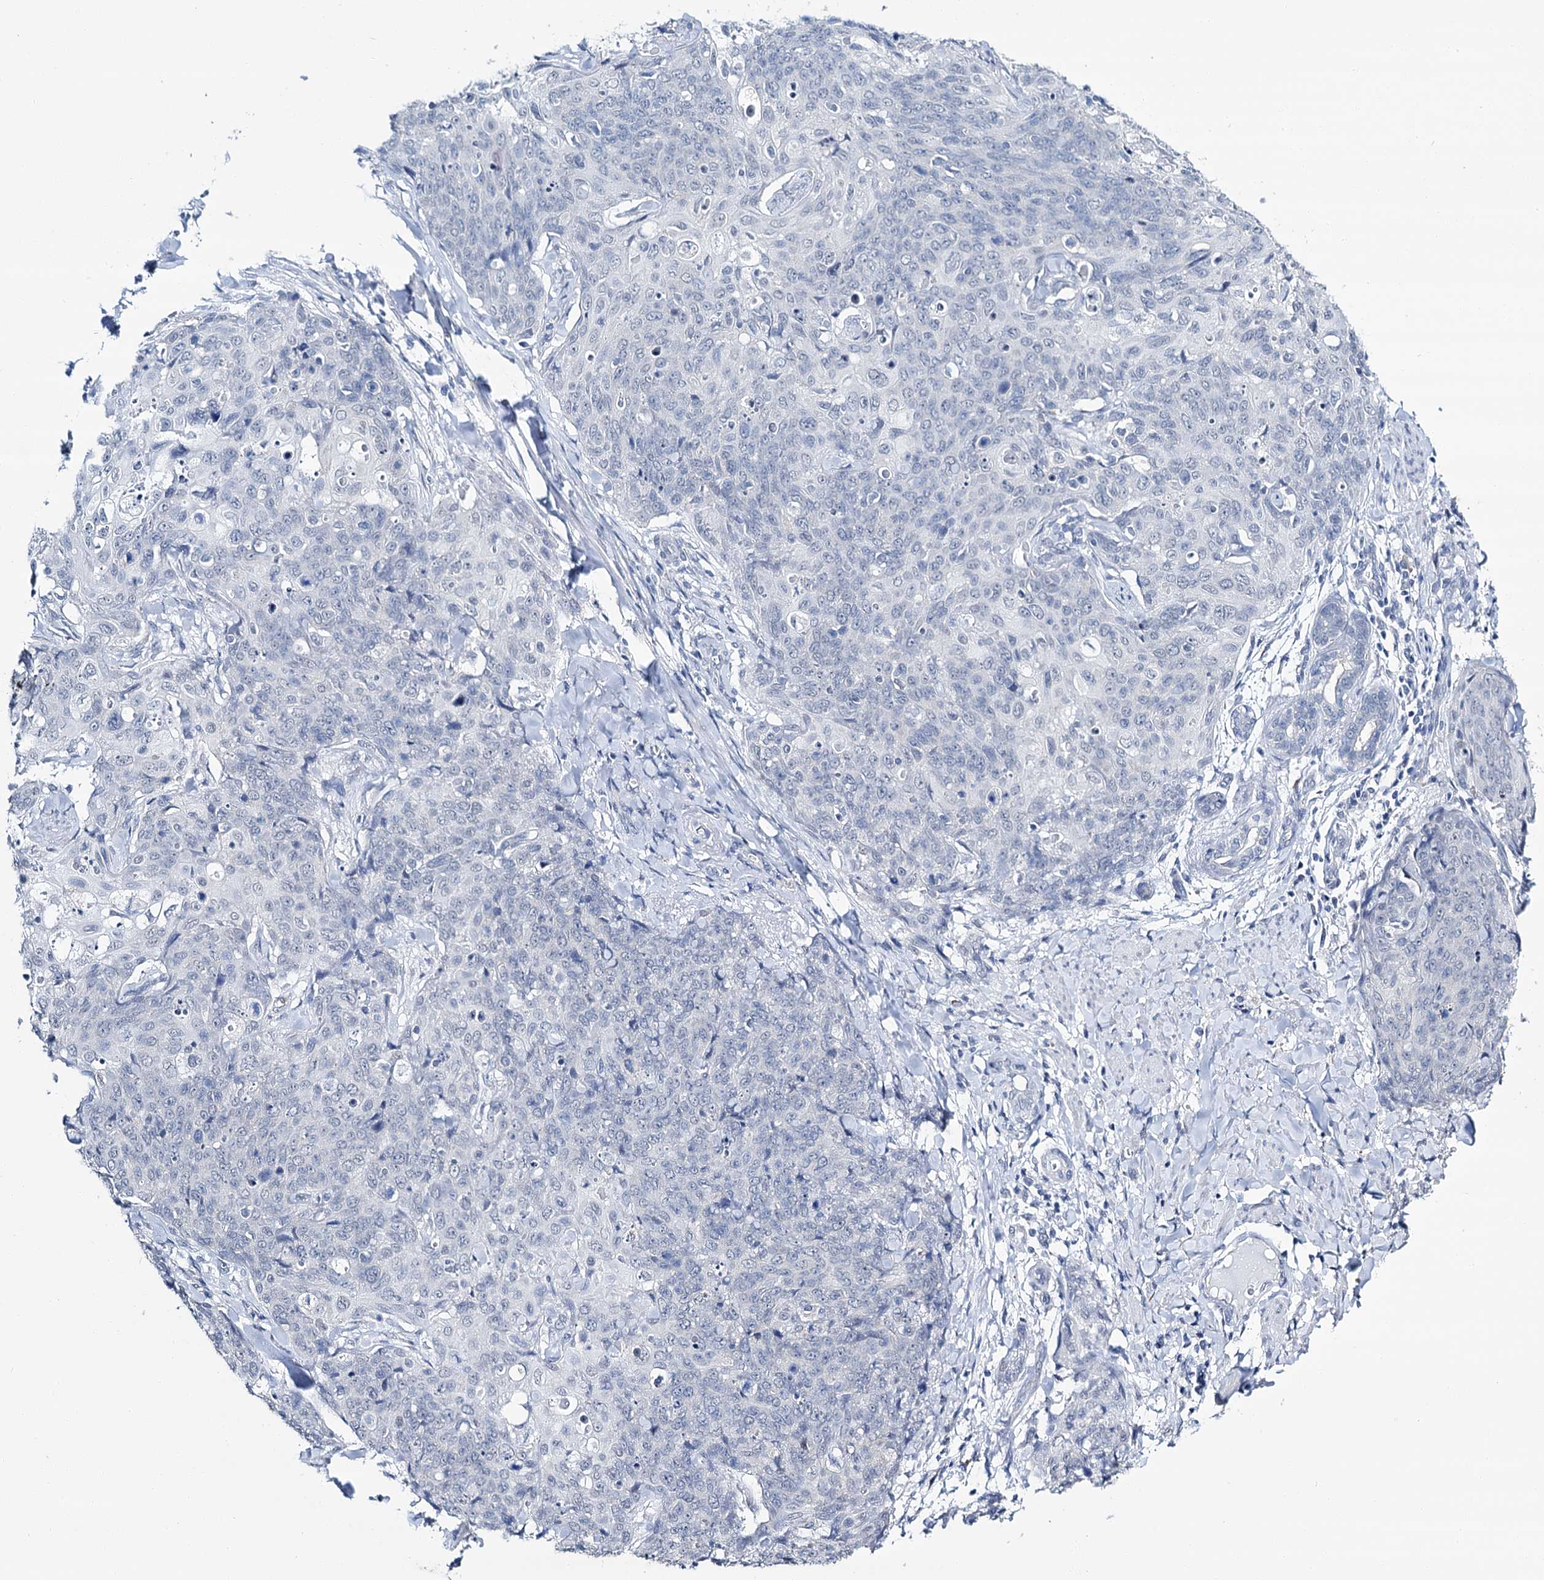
{"staining": {"intensity": "negative", "quantity": "none", "location": "none"}, "tissue": "skin cancer", "cell_type": "Tumor cells", "image_type": "cancer", "snomed": [{"axis": "morphology", "description": "Squamous cell carcinoma, NOS"}, {"axis": "topography", "description": "Skin"}, {"axis": "topography", "description": "Vulva"}], "caption": "Micrograph shows no significant protein positivity in tumor cells of squamous cell carcinoma (skin).", "gene": "SPATS2", "patient": {"sex": "female", "age": 85}}